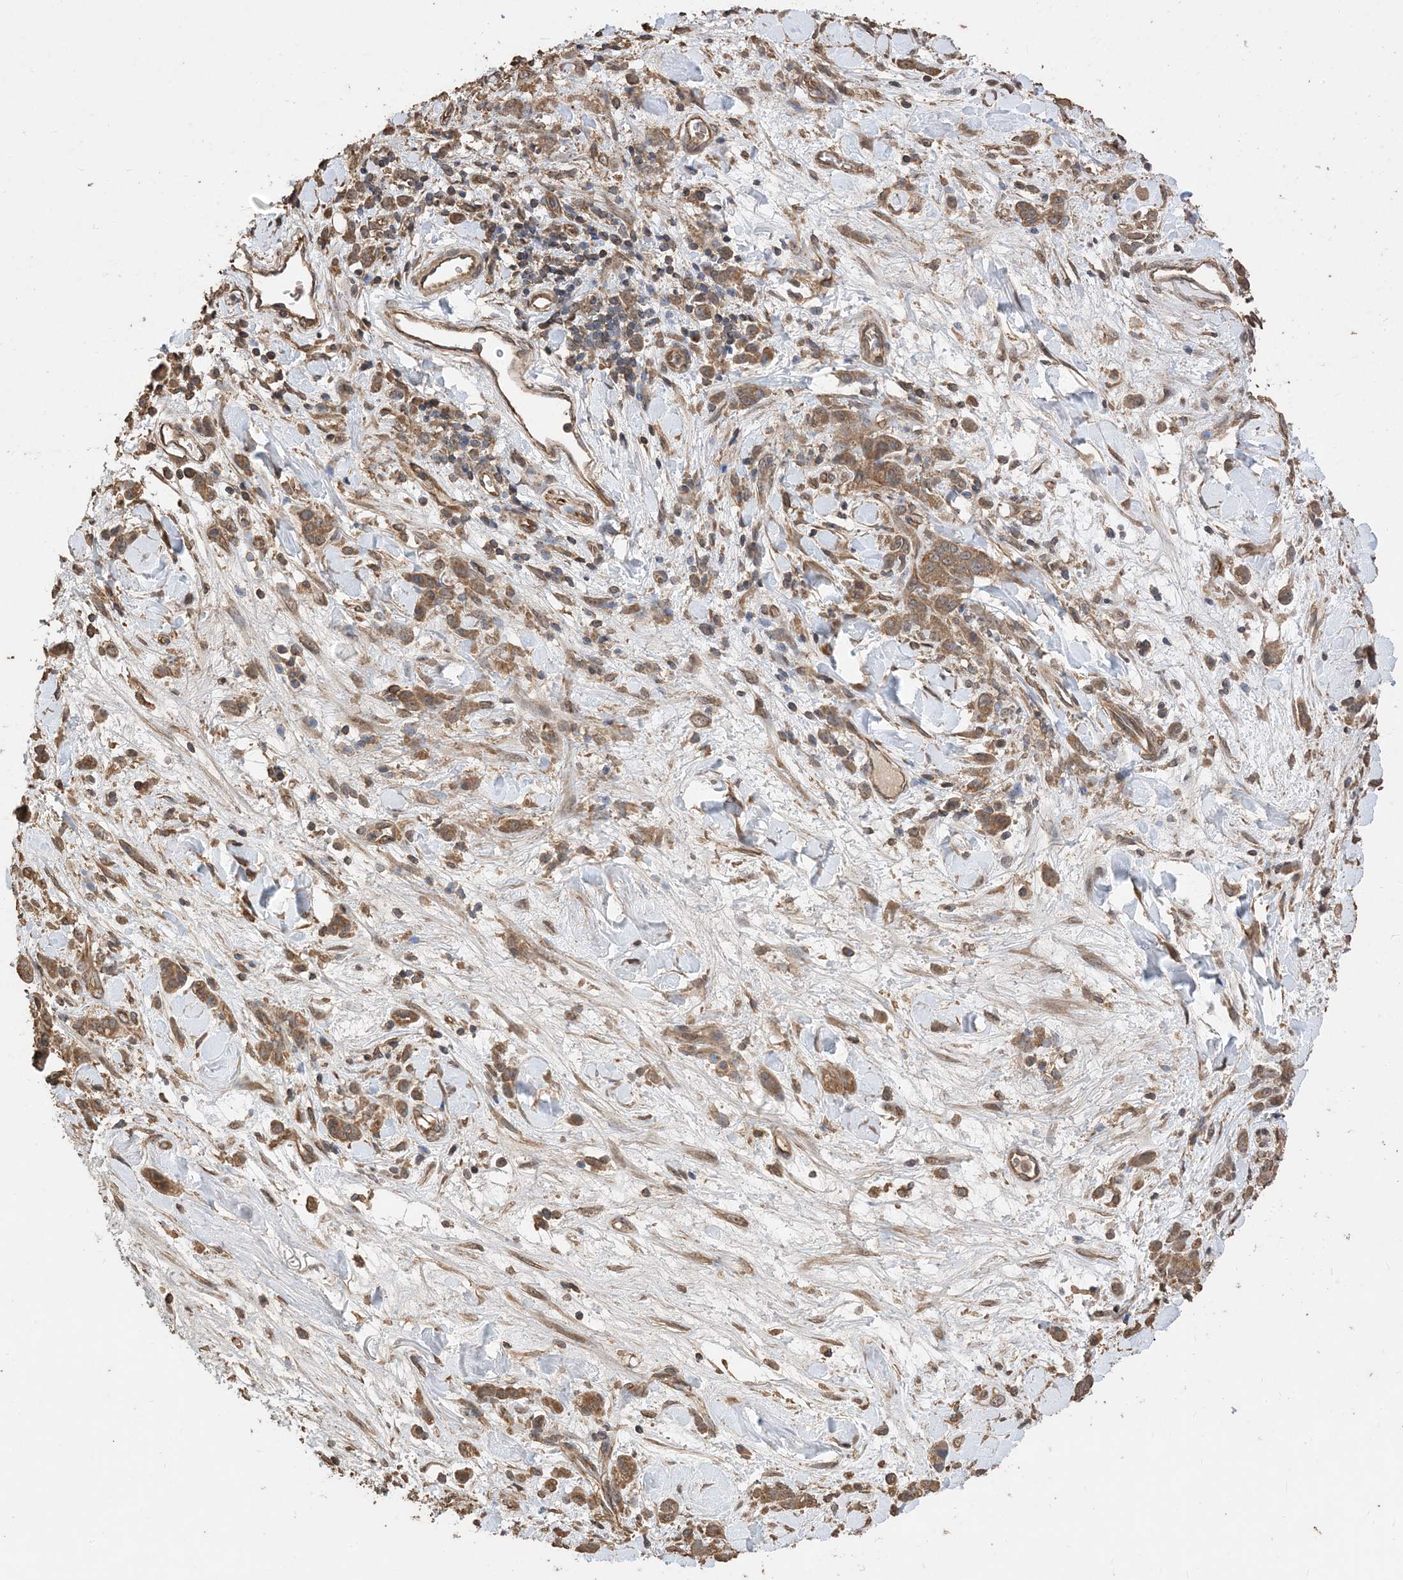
{"staining": {"intensity": "moderate", "quantity": ">75%", "location": "cytoplasmic/membranous"}, "tissue": "stomach cancer", "cell_type": "Tumor cells", "image_type": "cancer", "snomed": [{"axis": "morphology", "description": "Normal tissue, NOS"}, {"axis": "morphology", "description": "Adenocarcinoma, NOS"}, {"axis": "topography", "description": "Stomach"}], "caption": "Immunohistochemistry (IHC) photomicrograph of neoplastic tissue: stomach adenocarcinoma stained using immunohistochemistry demonstrates medium levels of moderate protein expression localized specifically in the cytoplasmic/membranous of tumor cells, appearing as a cytoplasmic/membranous brown color.", "gene": "ZKSCAN5", "patient": {"sex": "male", "age": 82}}